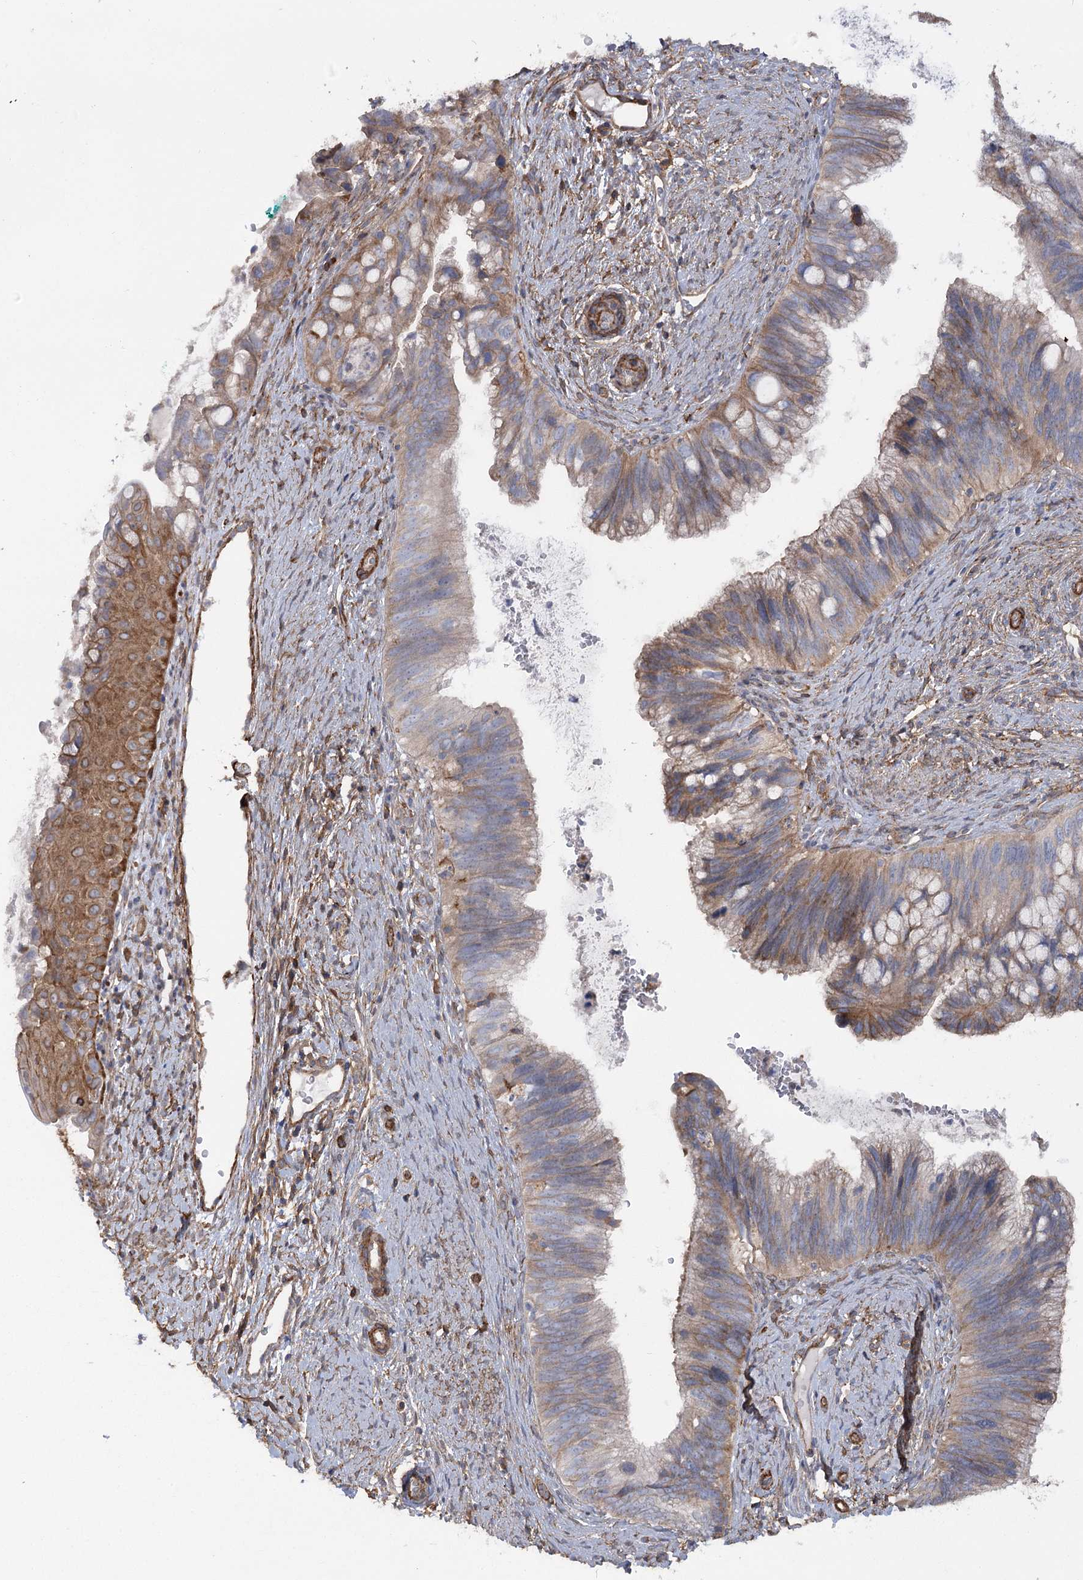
{"staining": {"intensity": "weak", "quantity": "25%-75%", "location": "cytoplasmic/membranous"}, "tissue": "cervical cancer", "cell_type": "Tumor cells", "image_type": "cancer", "snomed": [{"axis": "morphology", "description": "Adenocarcinoma, NOS"}, {"axis": "topography", "description": "Cervix"}], "caption": "DAB immunohistochemical staining of cervical cancer (adenocarcinoma) reveals weak cytoplasmic/membranous protein expression in approximately 25%-75% of tumor cells. (DAB (3,3'-diaminobenzidine) IHC with brightfield microscopy, high magnification).", "gene": "SYNPO2", "patient": {"sex": "female", "age": 42}}